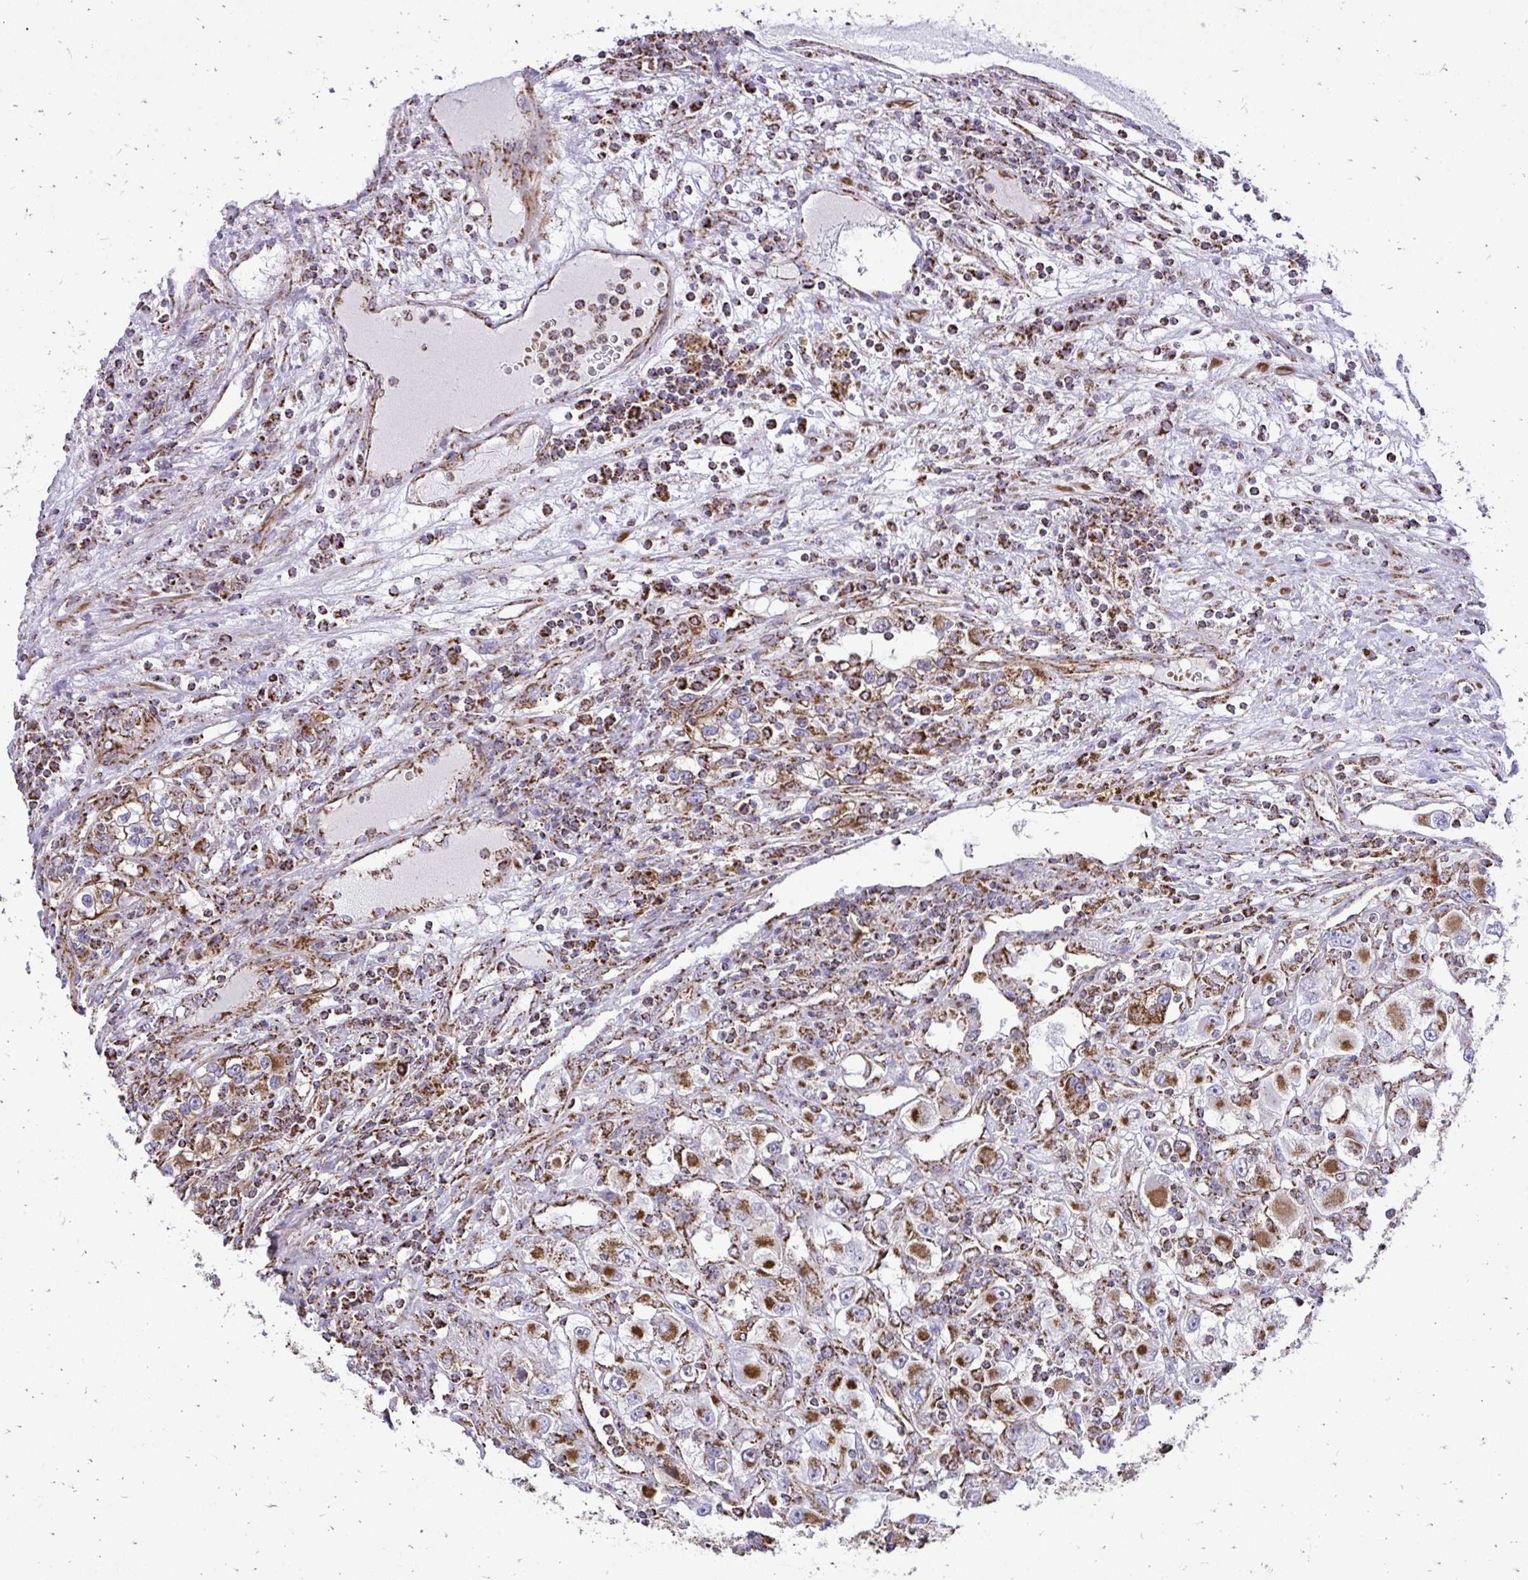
{"staining": {"intensity": "strong", "quantity": "25%-75%", "location": "cytoplasmic/membranous"}, "tissue": "renal cancer", "cell_type": "Tumor cells", "image_type": "cancer", "snomed": [{"axis": "morphology", "description": "Adenocarcinoma, NOS"}, {"axis": "topography", "description": "Kidney"}], "caption": "Protein staining by immunohistochemistry reveals strong cytoplasmic/membranous staining in about 25%-75% of tumor cells in adenocarcinoma (renal).", "gene": "UBE2C", "patient": {"sex": "female", "age": 52}}